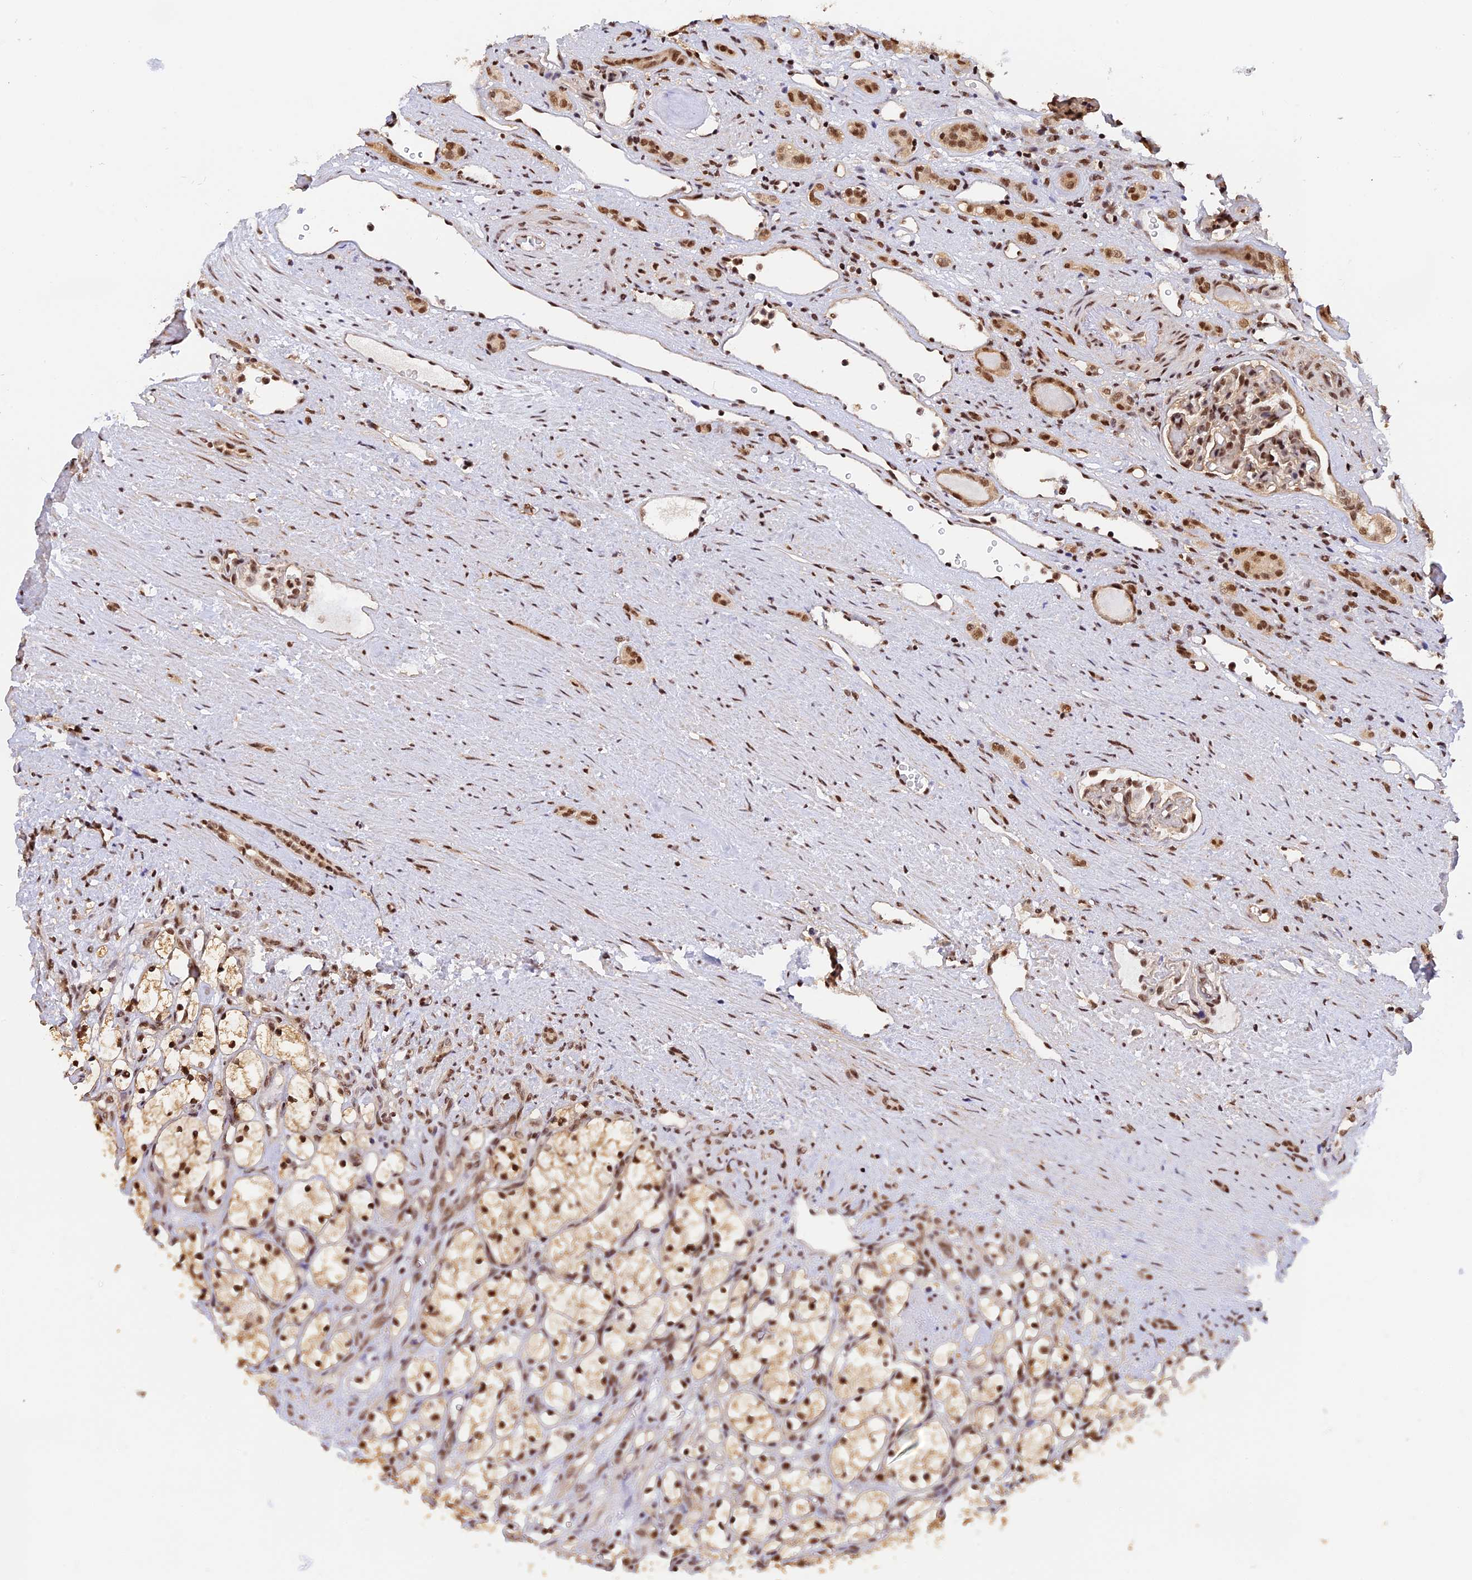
{"staining": {"intensity": "moderate", "quantity": ">75%", "location": "cytoplasmic/membranous,nuclear"}, "tissue": "renal cancer", "cell_type": "Tumor cells", "image_type": "cancer", "snomed": [{"axis": "morphology", "description": "Adenocarcinoma, NOS"}, {"axis": "topography", "description": "Kidney"}], "caption": "A histopathology image of renal adenocarcinoma stained for a protein demonstrates moderate cytoplasmic/membranous and nuclear brown staining in tumor cells. The protein of interest is stained brown, and the nuclei are stained in blue (DAB IHC with brightfield microscopy, high magnification).", "gene": "THAP11", "patient": {"sex": "female", "age": 69}}